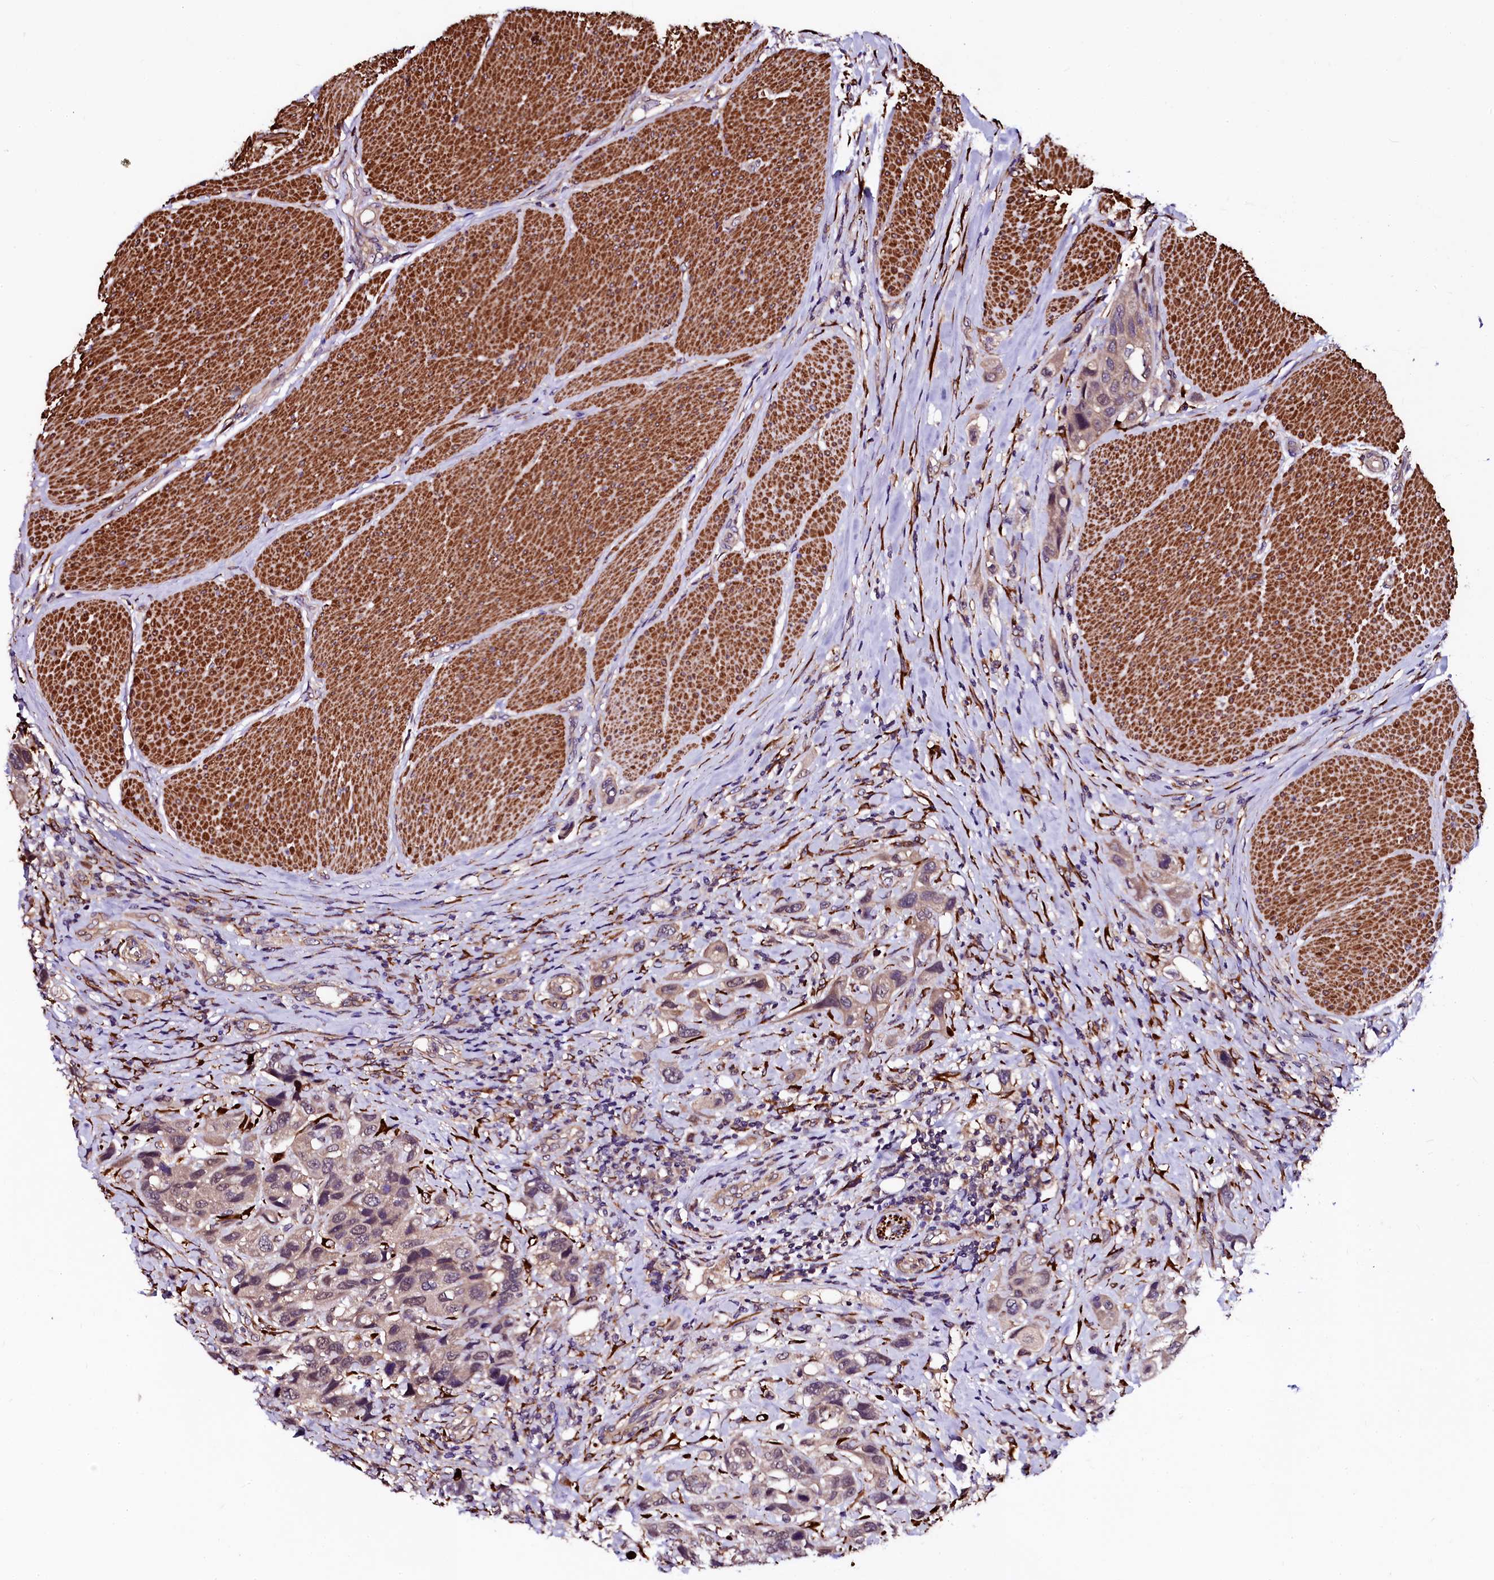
{"staining": {"intensity": "weak", "quantity": ">75%", "location": "cytoplasmic/membranous"}, "tissue": "urothelial cancer", "cell_type": "Tumor cells", "image_type": "cancer", "snomed": [{"axis": "morphology", "description": "Urothelial carcinoma, High grade"}, {"axis": "topography", "description": "Urinary bladder"}], "caption": "There is low levels of weak cytoplasmic/membranous expression in tumor cells of urothelial carcinoma (high-grade), as demonstrated by immunohistochemical staining (brown color).", "gene": "N4BP1", "patient": {"sex": "male", "age": 50}}